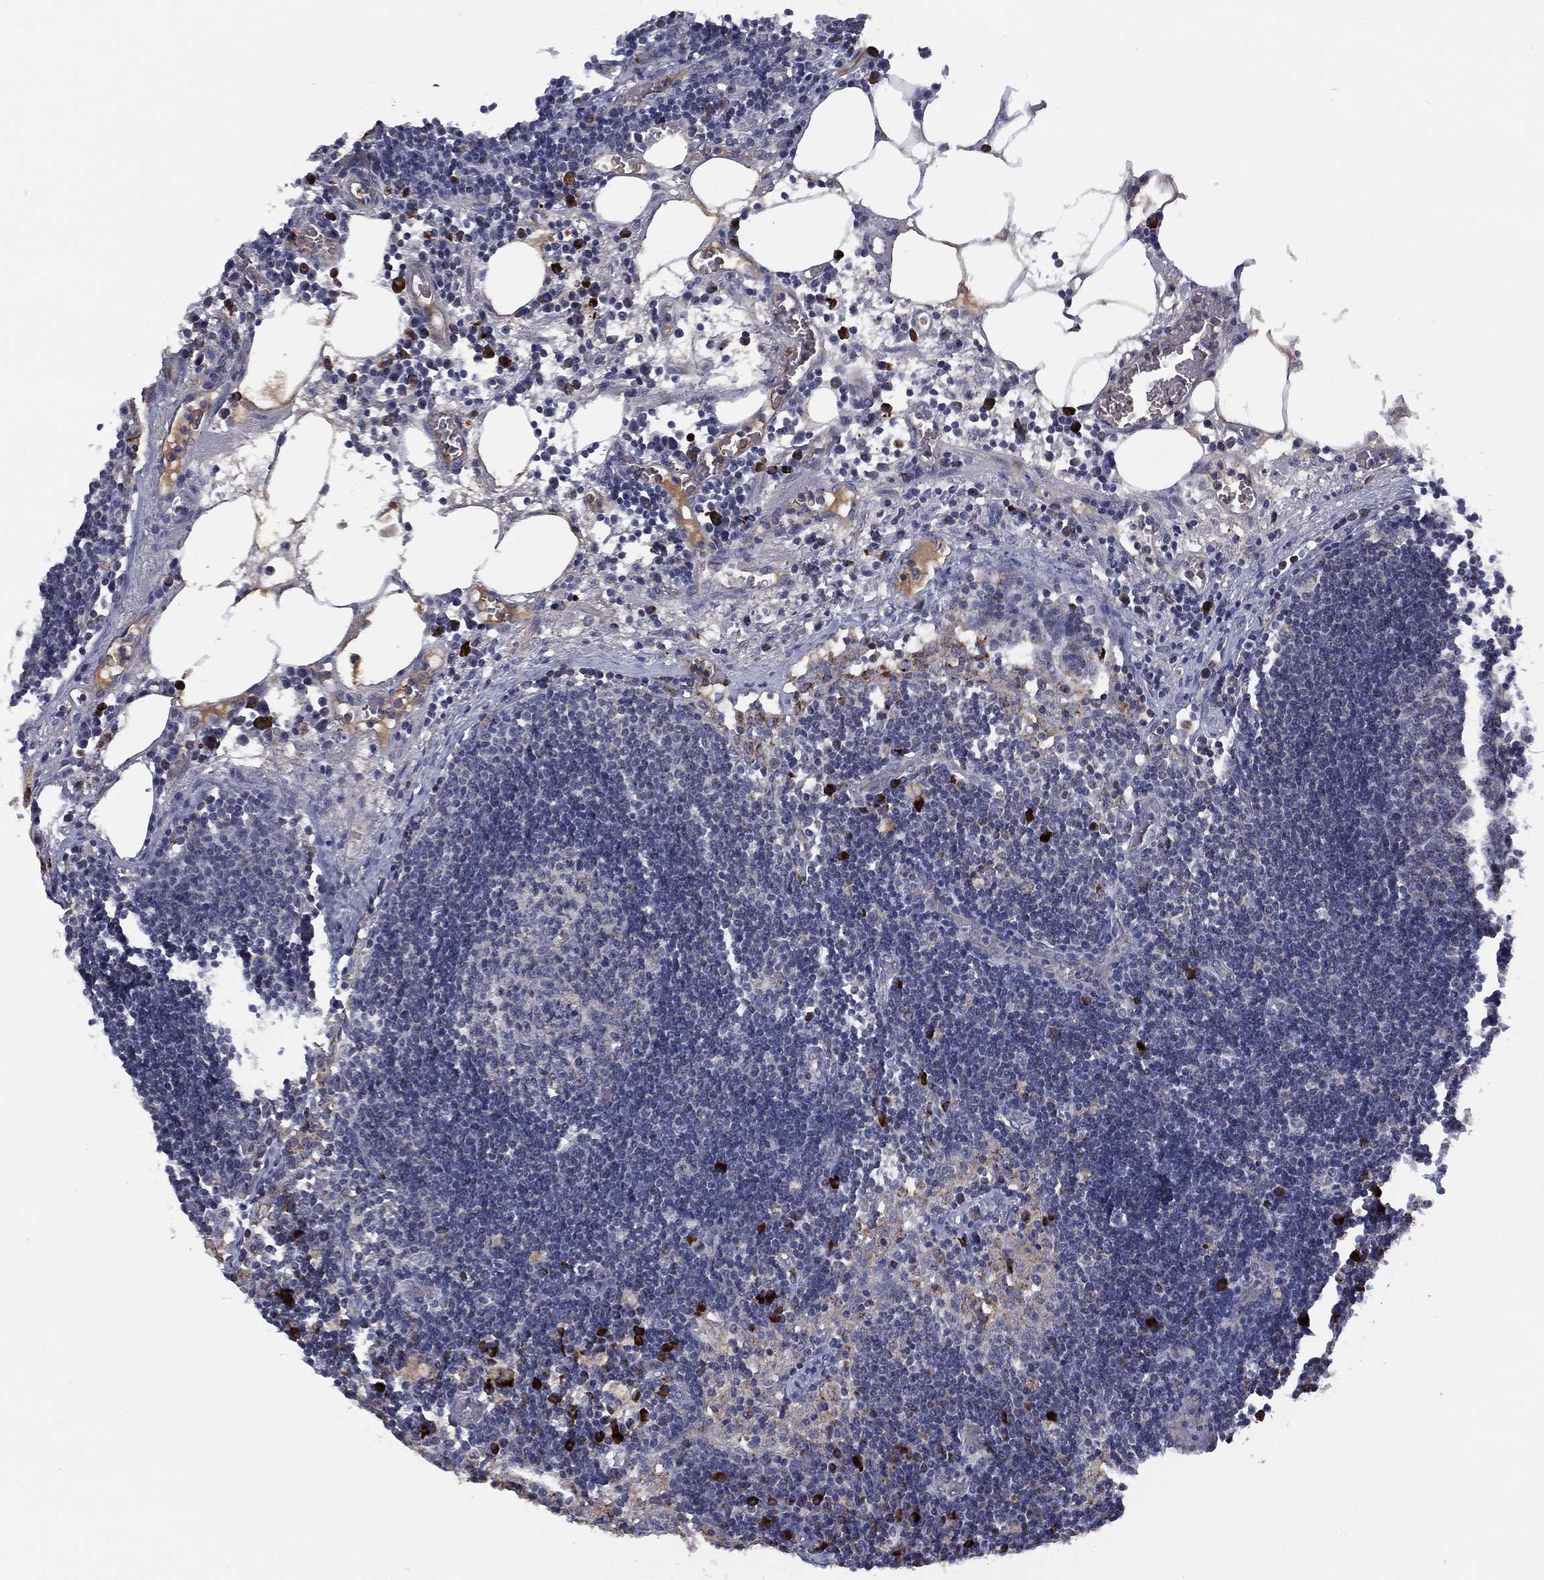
{"staining": {"intensity": "moderate", "quantity": "<25%", "location": "cytoplasmic/membranous"}, "tissue": "lymph node", "cell_type": "Germinal center cells", "image_type": "normal", "snomed": [{"axis": "morphology", "description": "Normal tissue, NOS"}, {"axis": "topography", "description": "Lymph node"}], "caption": "Lymph node stained with immunohistochemistry shows moderate cytoplasmic/membranous expression in about <25% of germinal center cells.", "gene": "PPP2R5A", "patient": {"sex": "male", "age": 63}}